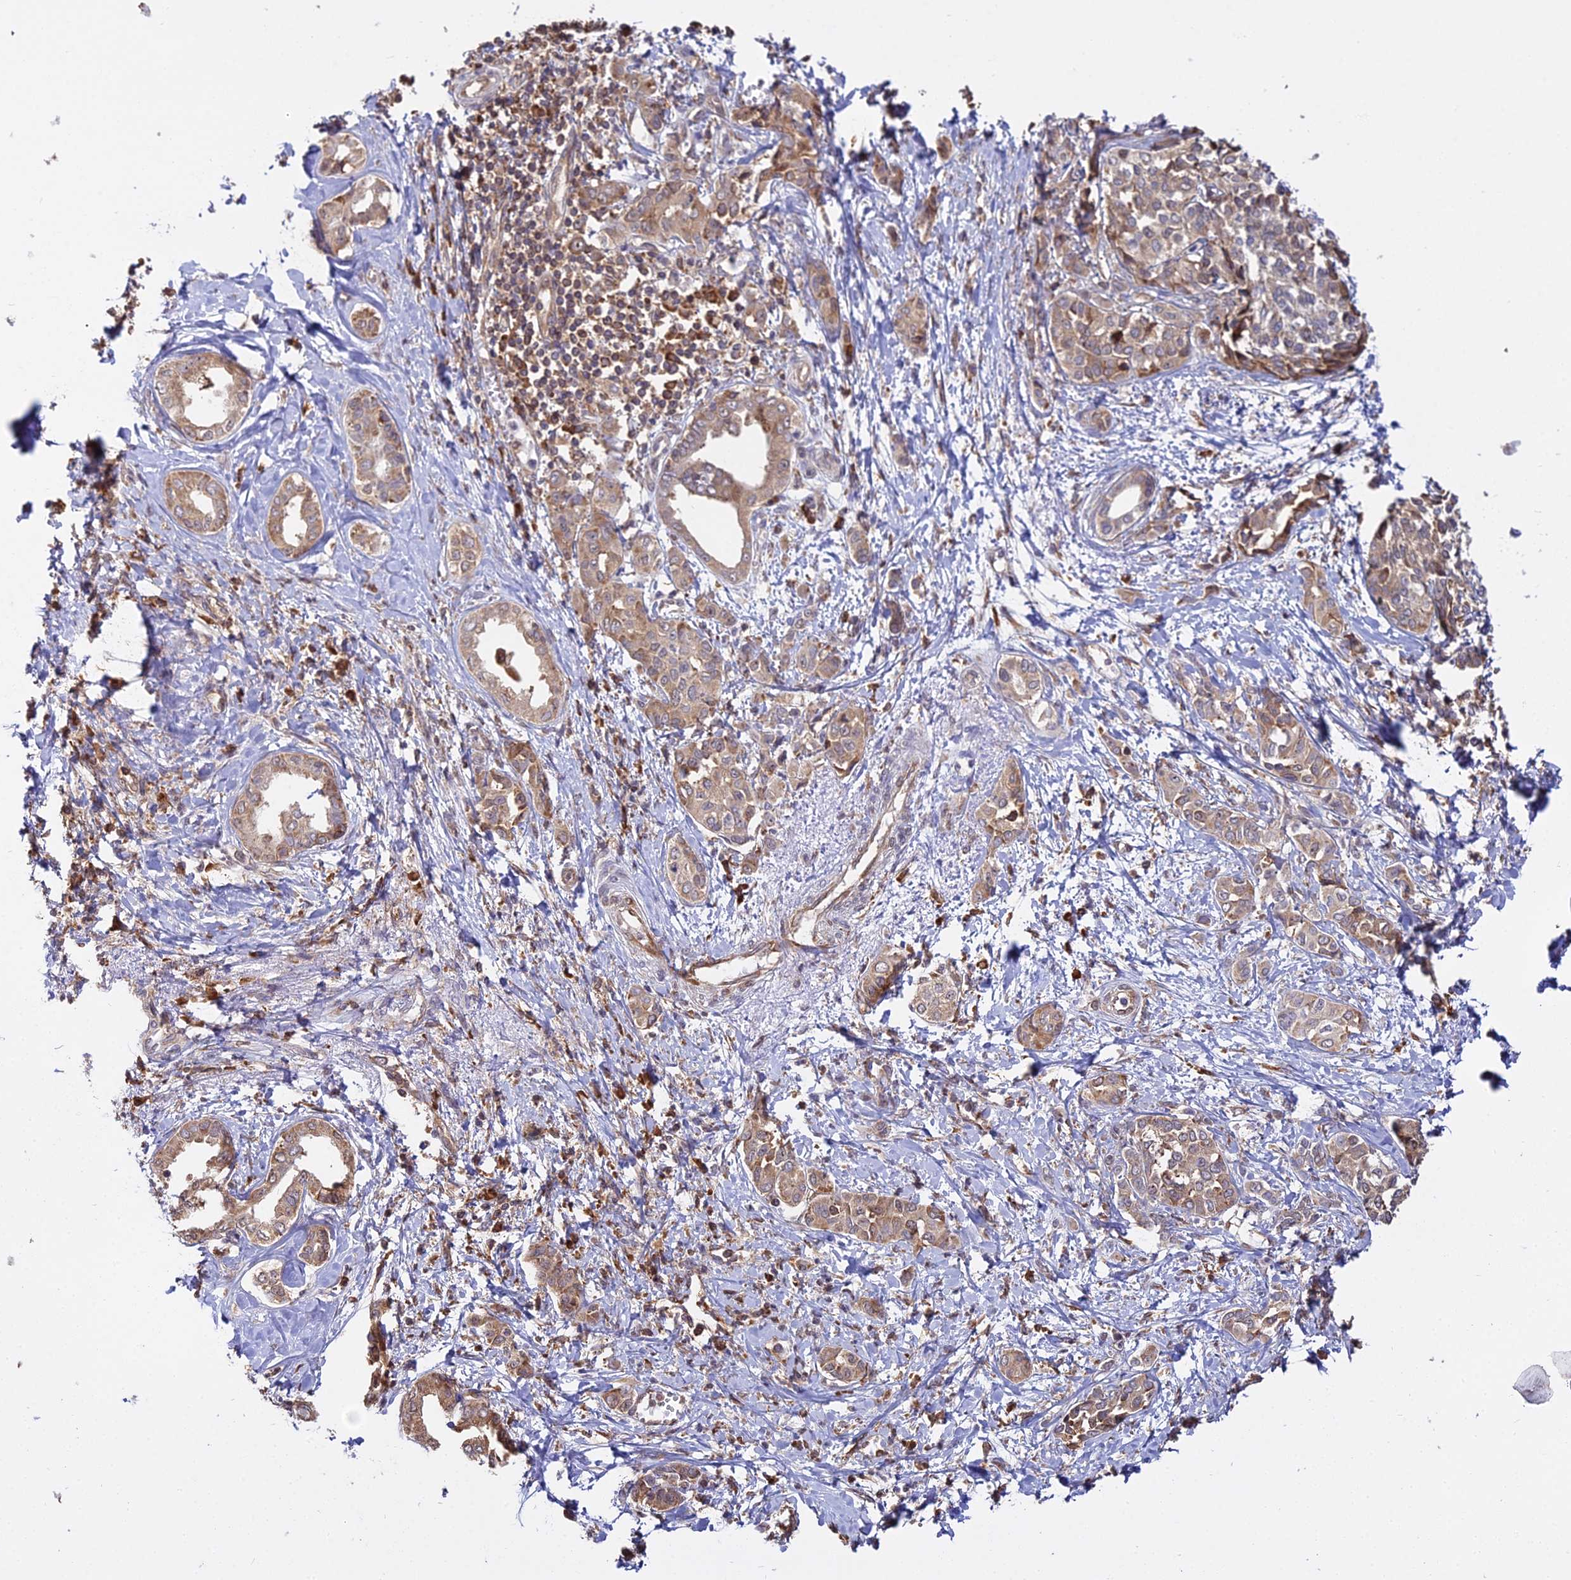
{"staining": {"intensity": "weak", "quantity": ">75%", "location": "cytoplasmic/membranous"}, "tissue": "liver cancer", "cell_type": "Tumor cells", "image_type": "cancer", "snomed": [{"axis": "morphology", "description": "Cholangiocarcinoma"}, {"axis": "topography", "description": "Liver"}], "caption": "Immunohistochemical staining of liver cancer (cholangiocarcinoma) reveals weak cytoplasmic/membranous protein positivity in about >75% of tumor cells. (IHC, brightfield microscopy, high magnification).", "gene": "RPL26", "patient": {"sex": "female", "age": 77}}